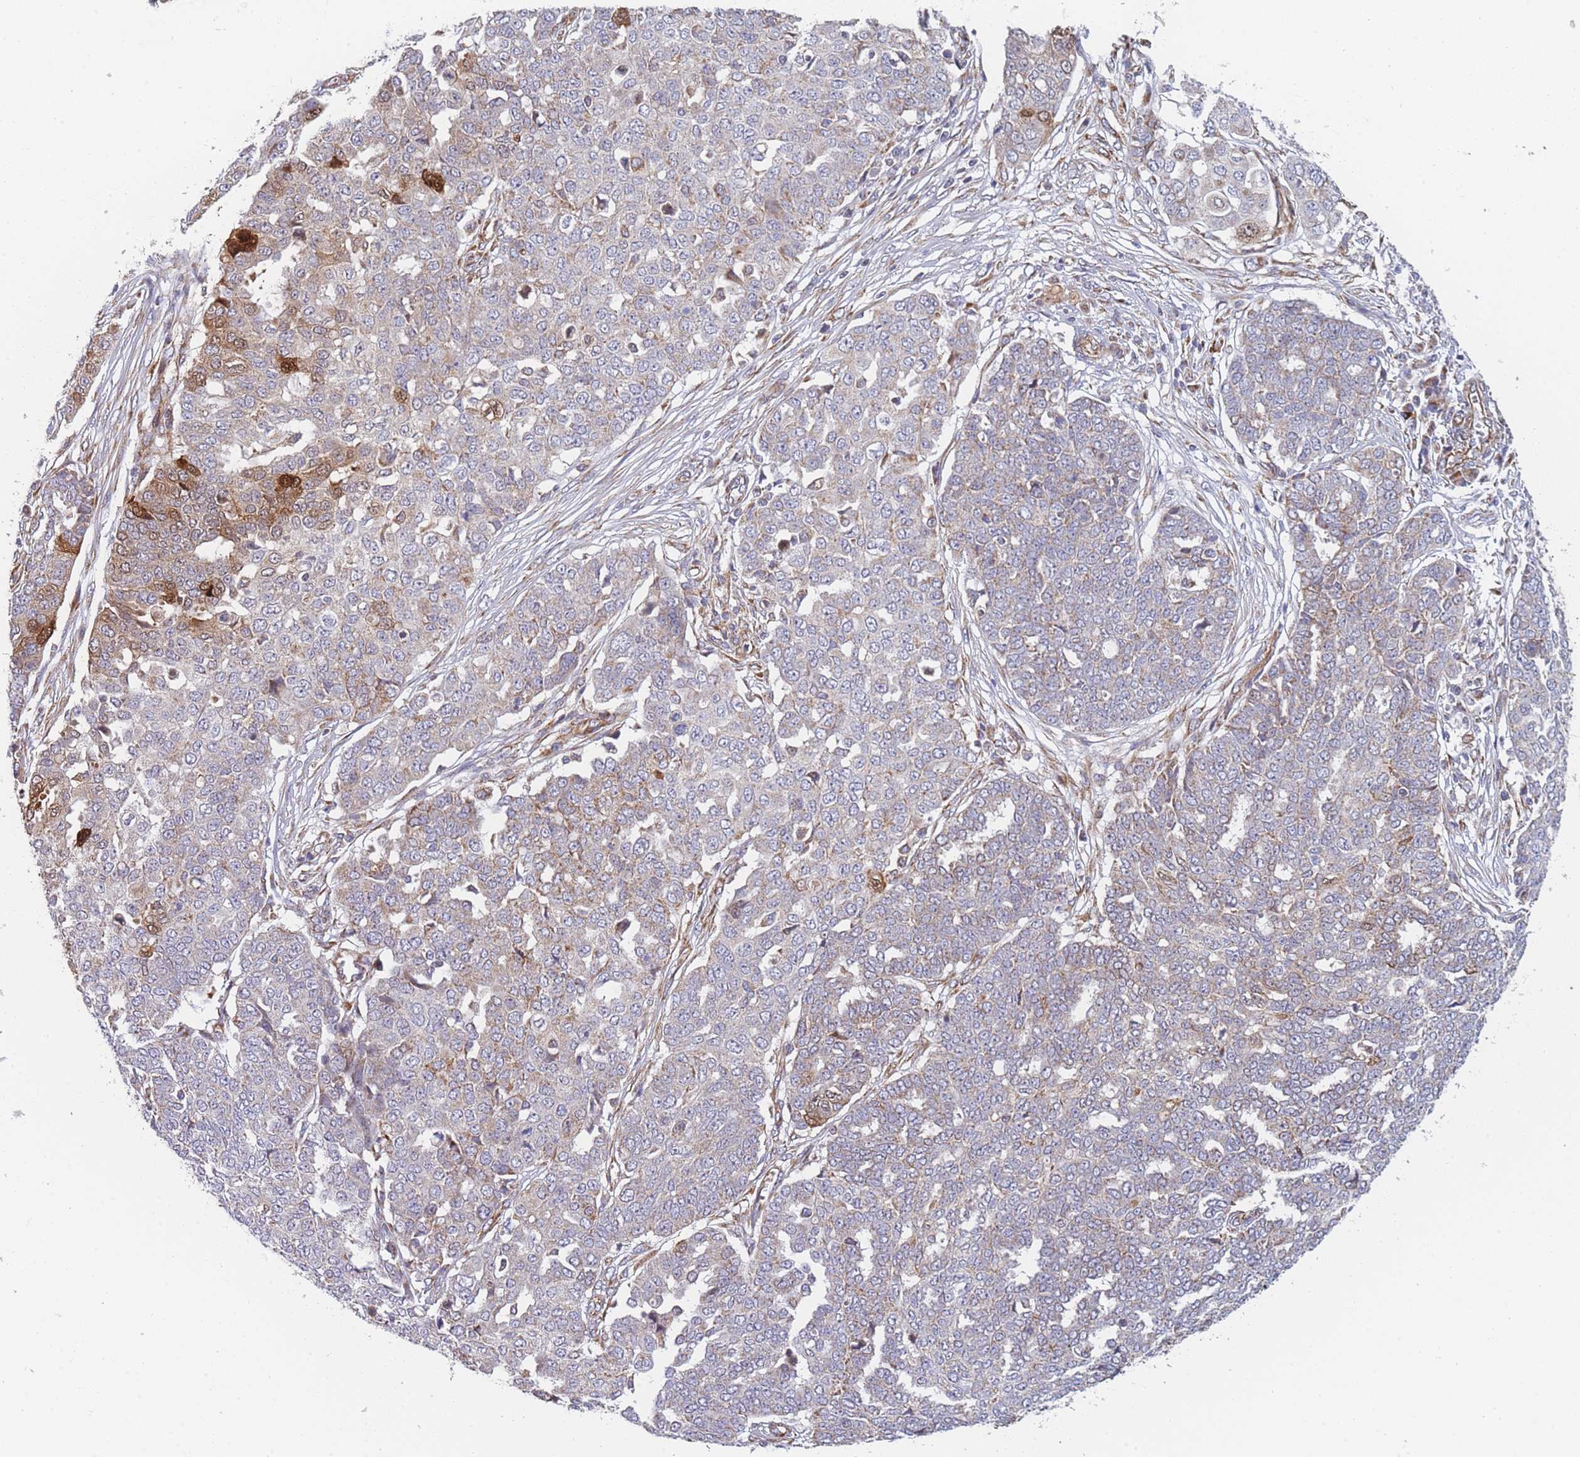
{"staining": {"intensity": "strong", "quantity": "<25%", "location": "cytoplasmic/membranous,nuclear"}, "tissue": "ovarian cancer", "cell_type": "Tumor cells", "image_type": "cancer", "snomed": [{"axis": "morphology", "description": "Cystadenocarcinoma, serous, NOS"}, {"axis": "topography", "description": "Soft tissue"}, {"axis": "topography", "description": "Ovary"}], "caption": "Ovarian cancer (serous cystadenocarcinoma) stained with immunohistochemistry demonstrates strong cytoplasmic/membranous and nuclear expression in approximately <25% of tumor cells.", "gene": "MTRES1", "patient": {"sex": "female", "age": 57}}